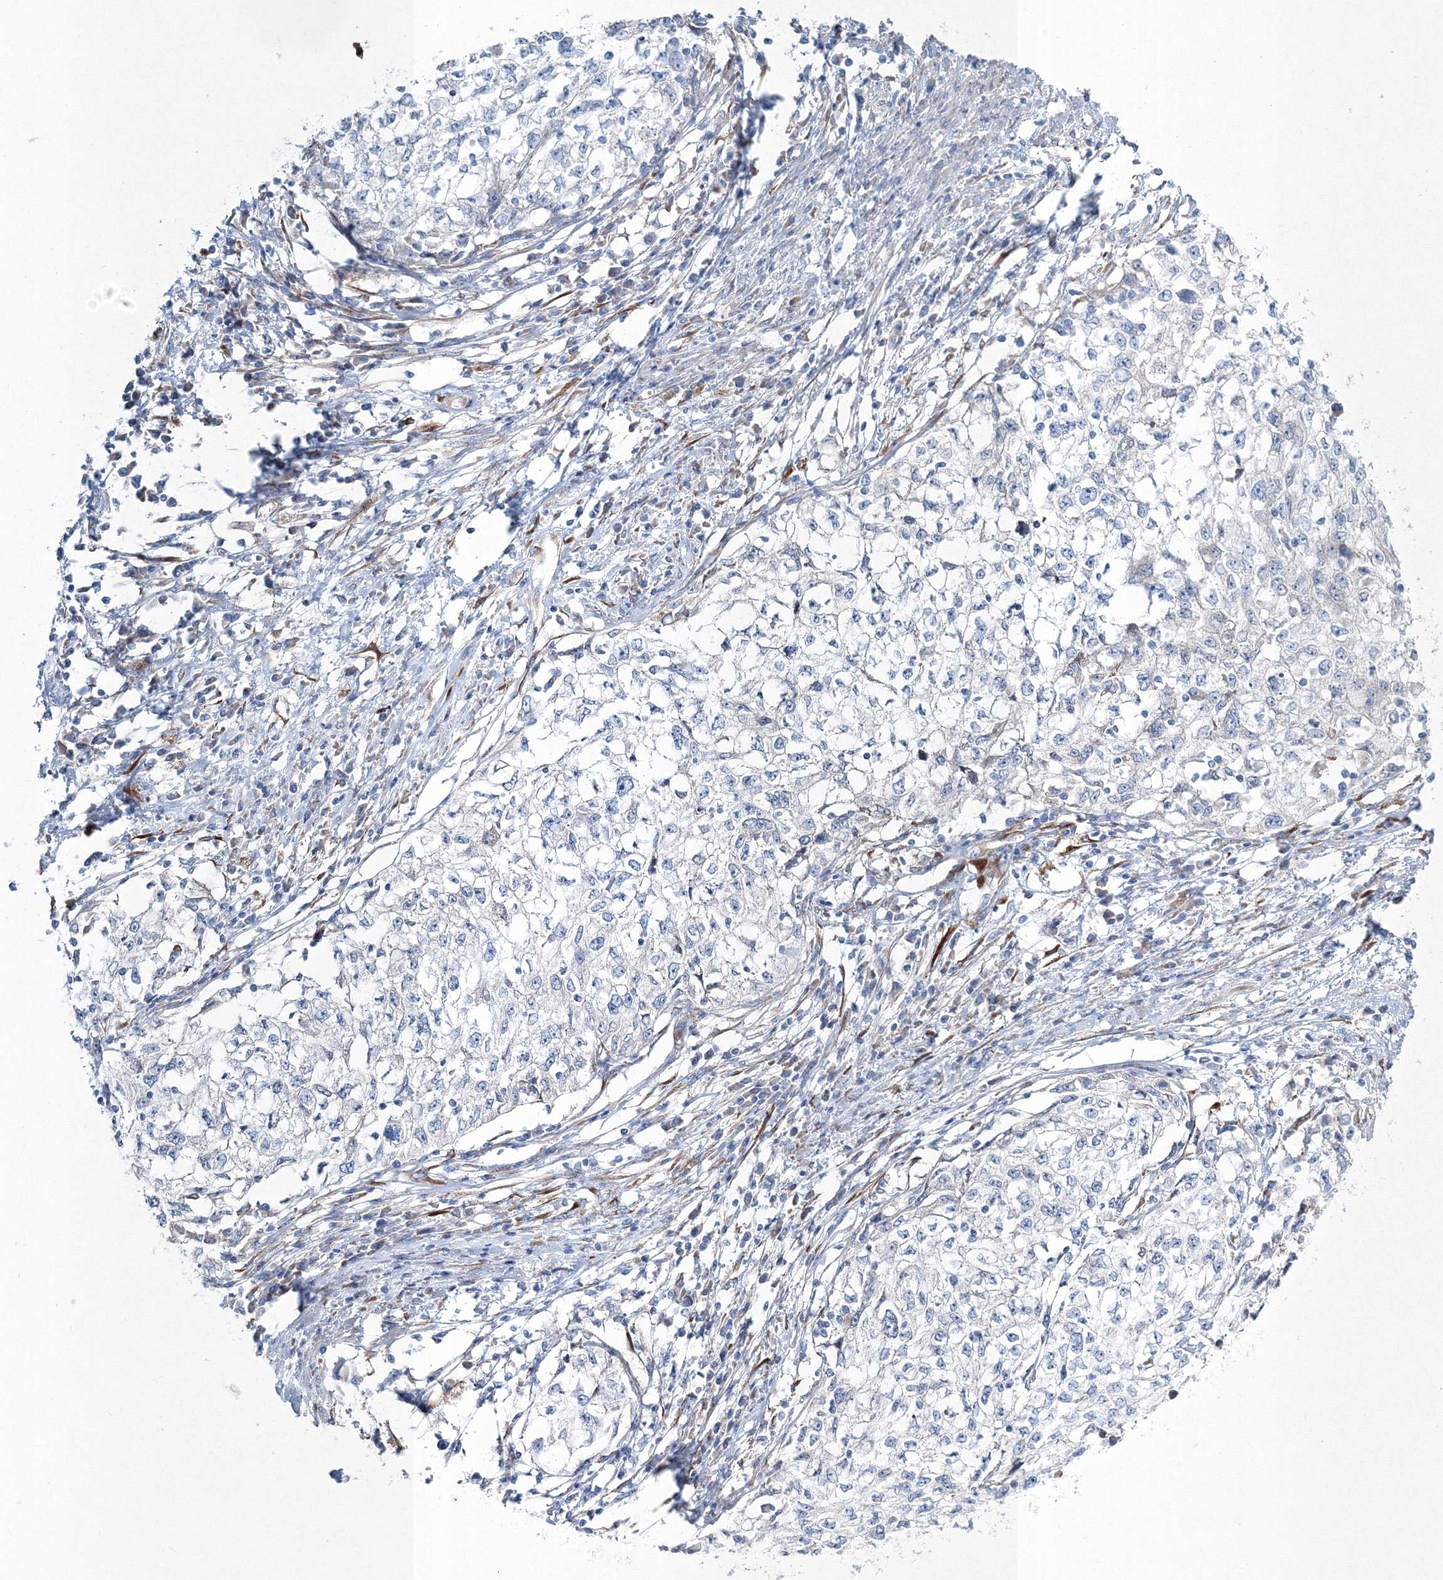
{"staining": {"intensity": "negative", "quantity": "none", "location": "none"}, "tissue": "cervical cancer", "cell_type": "Tumor cells", "image_type": "cancer", "snomed": [{"axis": "morphology", "description": "Squamous cell carcinoma, NOS"}, {"axis": "topography", "description": "Cervix"}], "caption": "Cervical squamous cell carcinoma was stained to show a protein in brown. There is no significant expression in tumor cells.", "gene": "RCN1", "patient": {"sex": "female", "age": 57}}